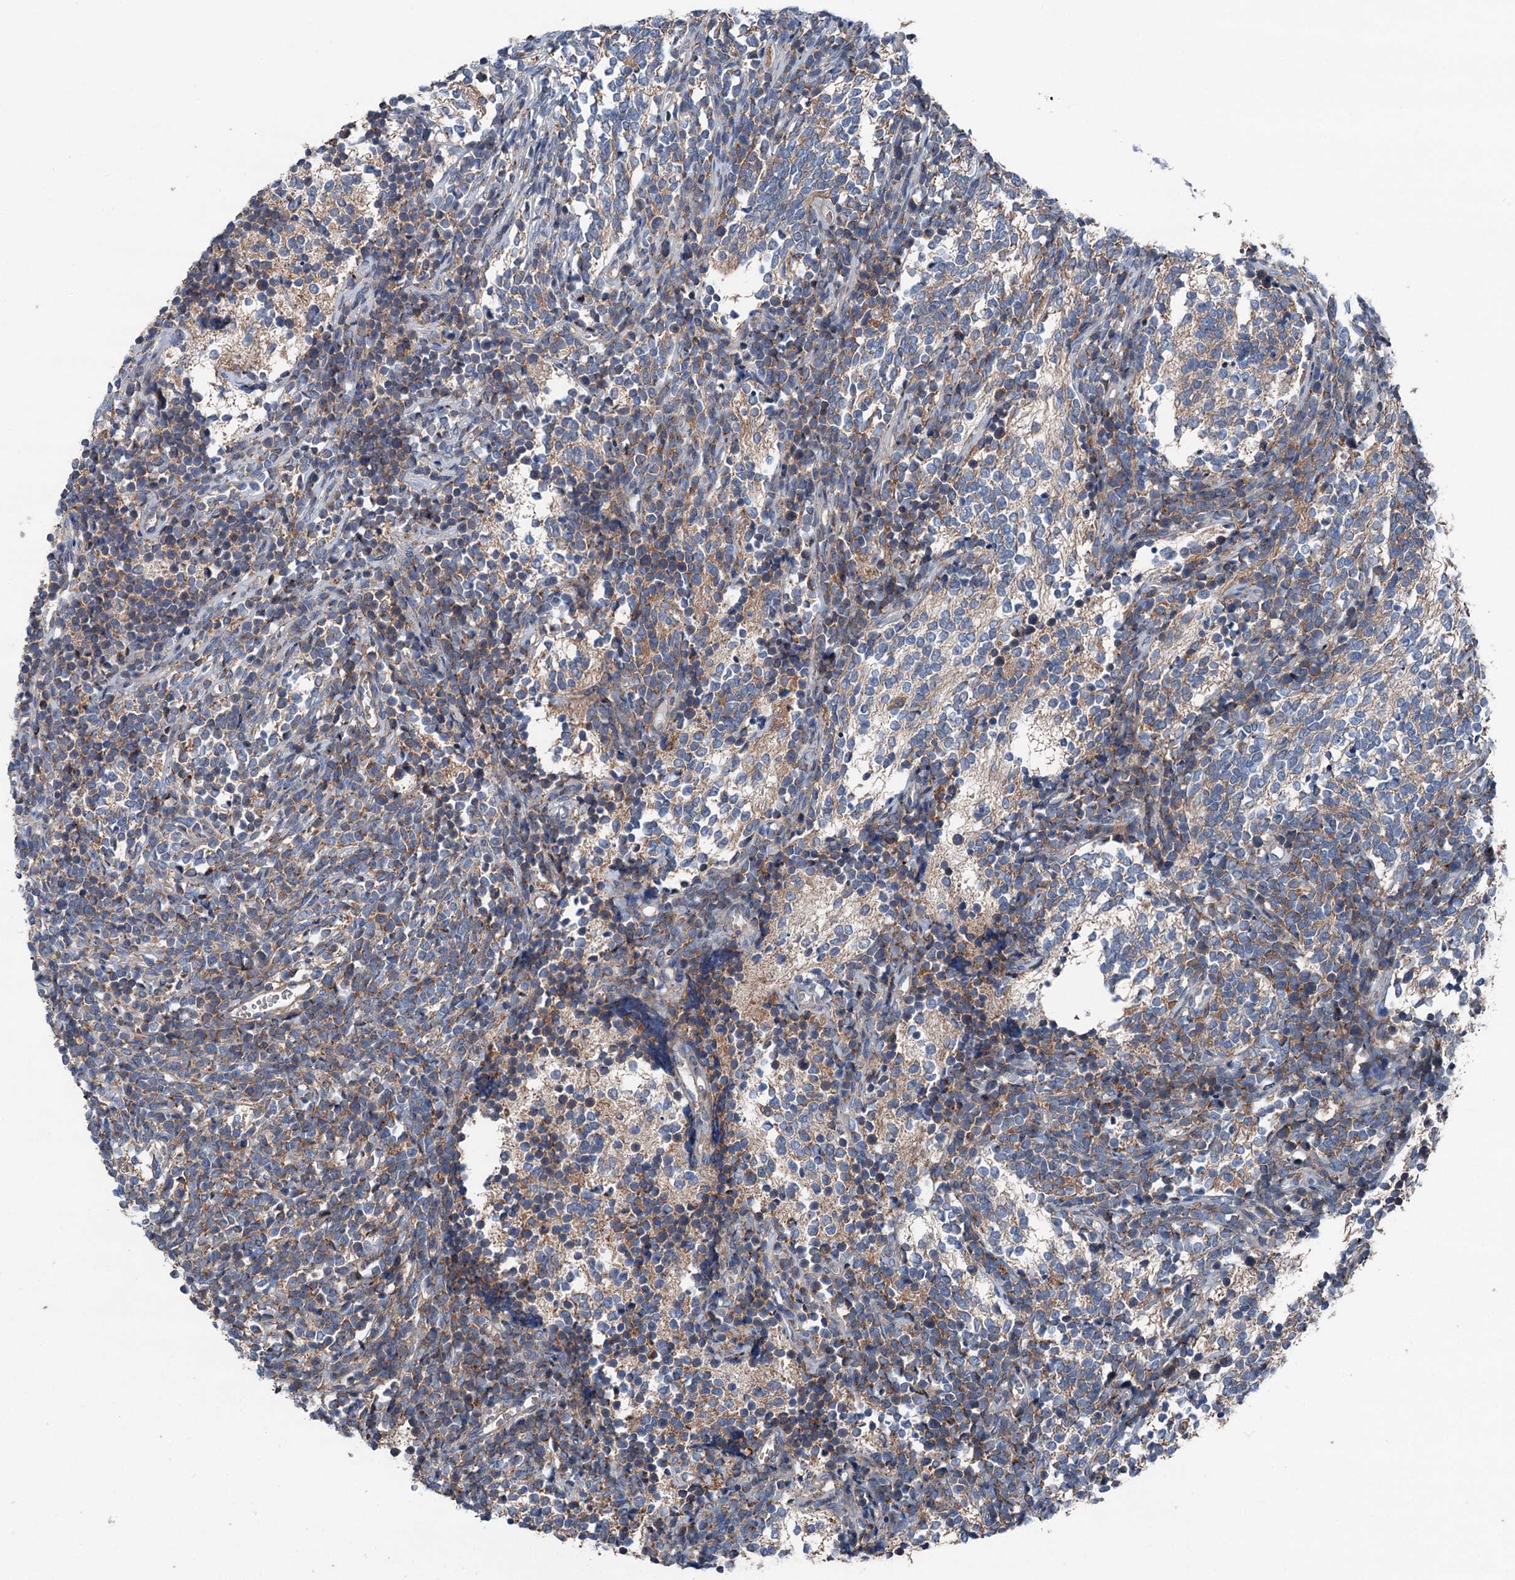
{"staining": {"intensity": "moderate", "quantity": "<25%", "location": "cytoplasmic/membranous"}, "tissue": "glioma", "cell_type": "Tumor cells", "image_type": "cancer", "snomed": [{"axis": "morphology", "description": "Glioma, malignant, Low grade"}, {"axis": "topography", "description": "Brain"}], "caption": "Human glioma stained for a protein (brown) exhibits moderate cytoplasmic/membranous positive staining in about <25% of tumor cells.", "gene": "RUFY1", "patient": {"sex": "female", "age": 1}}